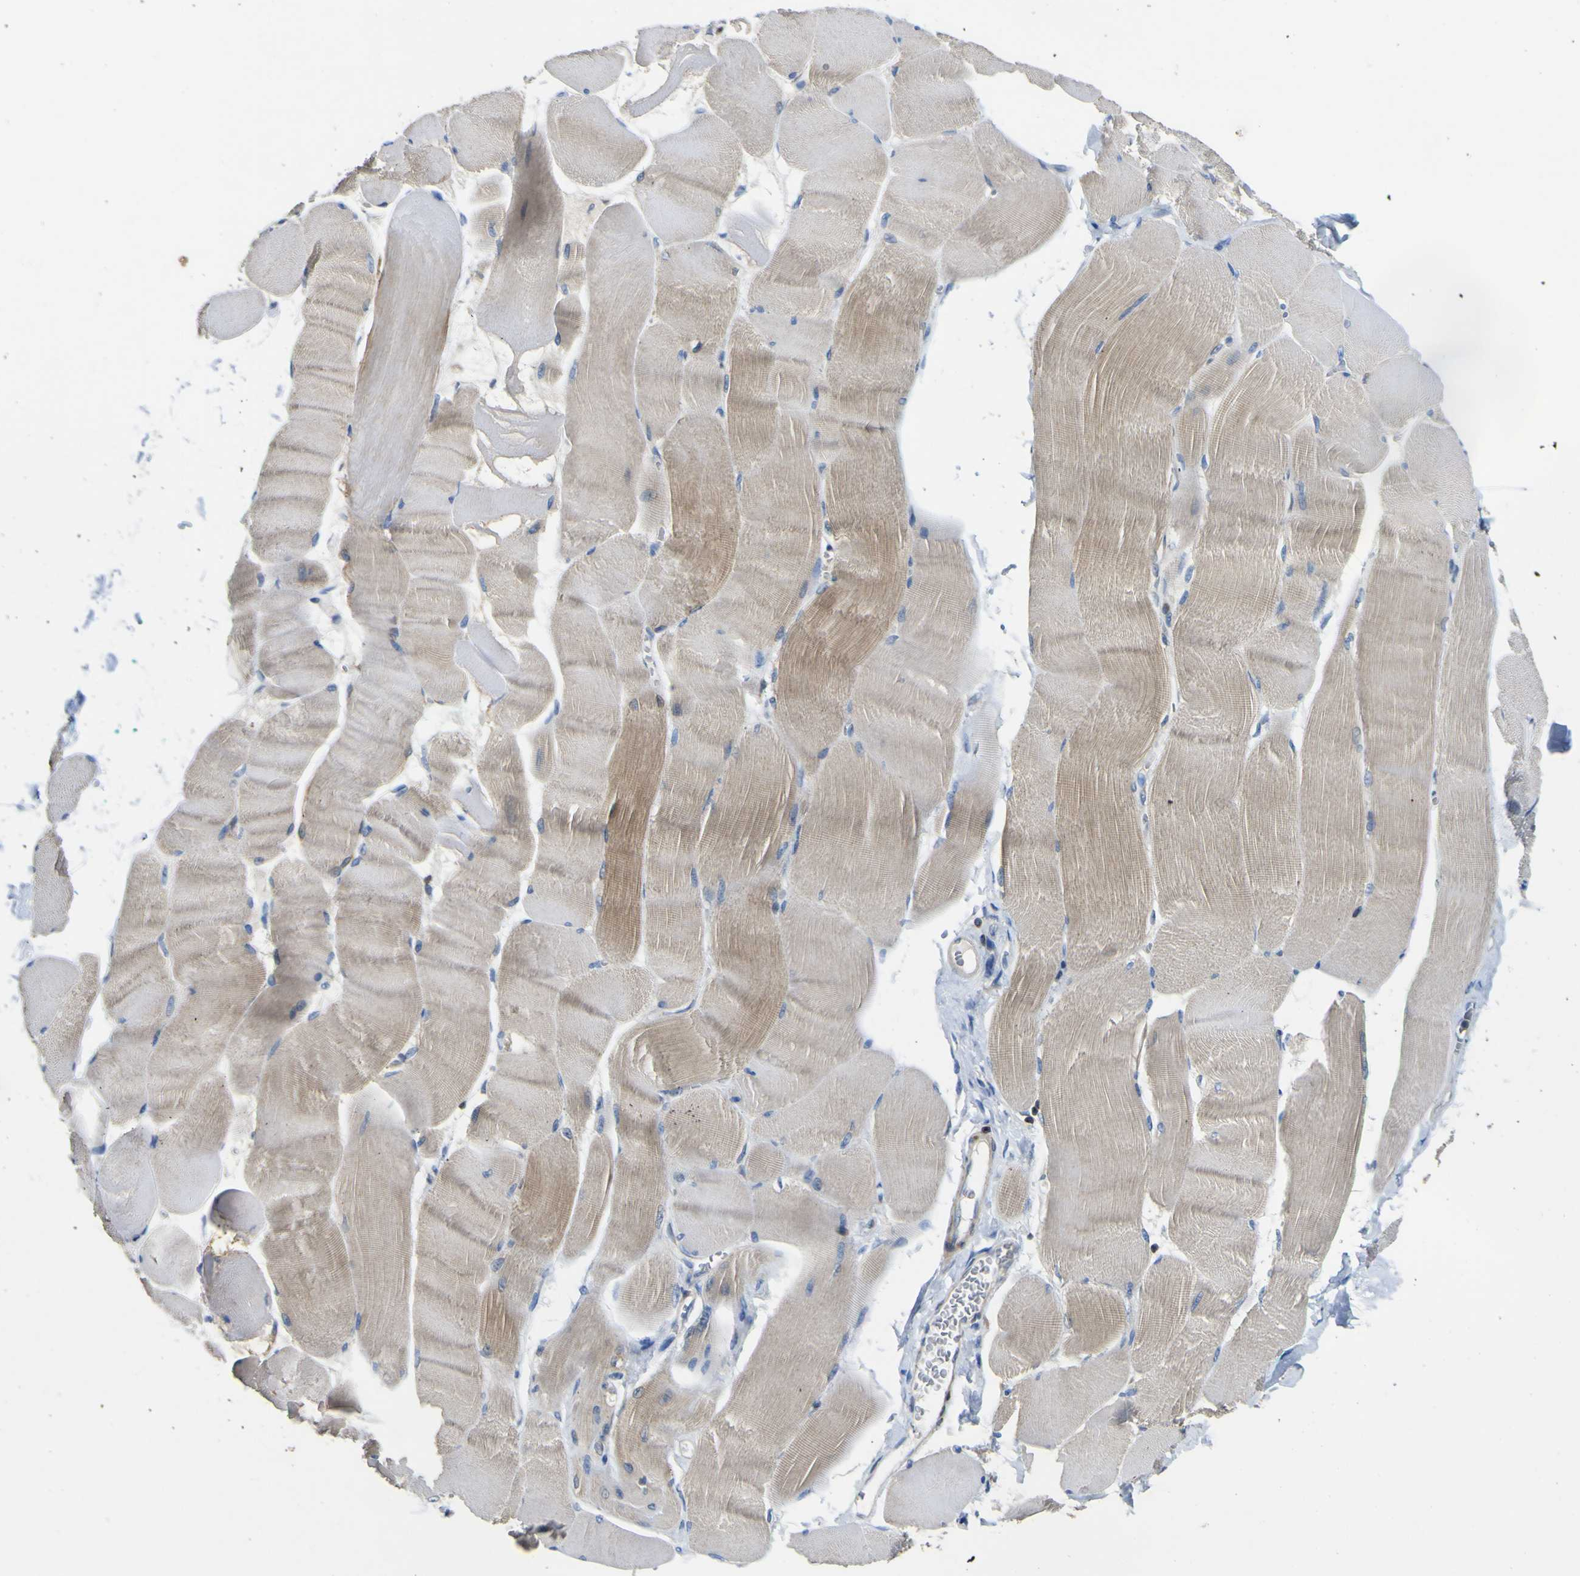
{"staining": {"intensity": "moderate", "quantity": "25%-75%", "location": "cytoplasmic/membranous"}, "tissue": "skeletal muscle", "cell_type": "Myocytes", "image_type": "normal", "snomed": [{"axis": "morphology", "description": "Normal tissue, NOS"}, {"axis": "morphology", "description": "Squamous cell carcinoma, NOS"}, {"axis": "topography", "description": "Skeletal muscle"}], "caption": "Unremarkable skeletal muscle shows moderate cytoplasmic/membranous expression in approximately 25%-75% of myocytes (DAB IHC, brown staining for protein, blue staining for nuclei)..", "gene": "EML2", "patient": {"sex": "male", "age": 51}}